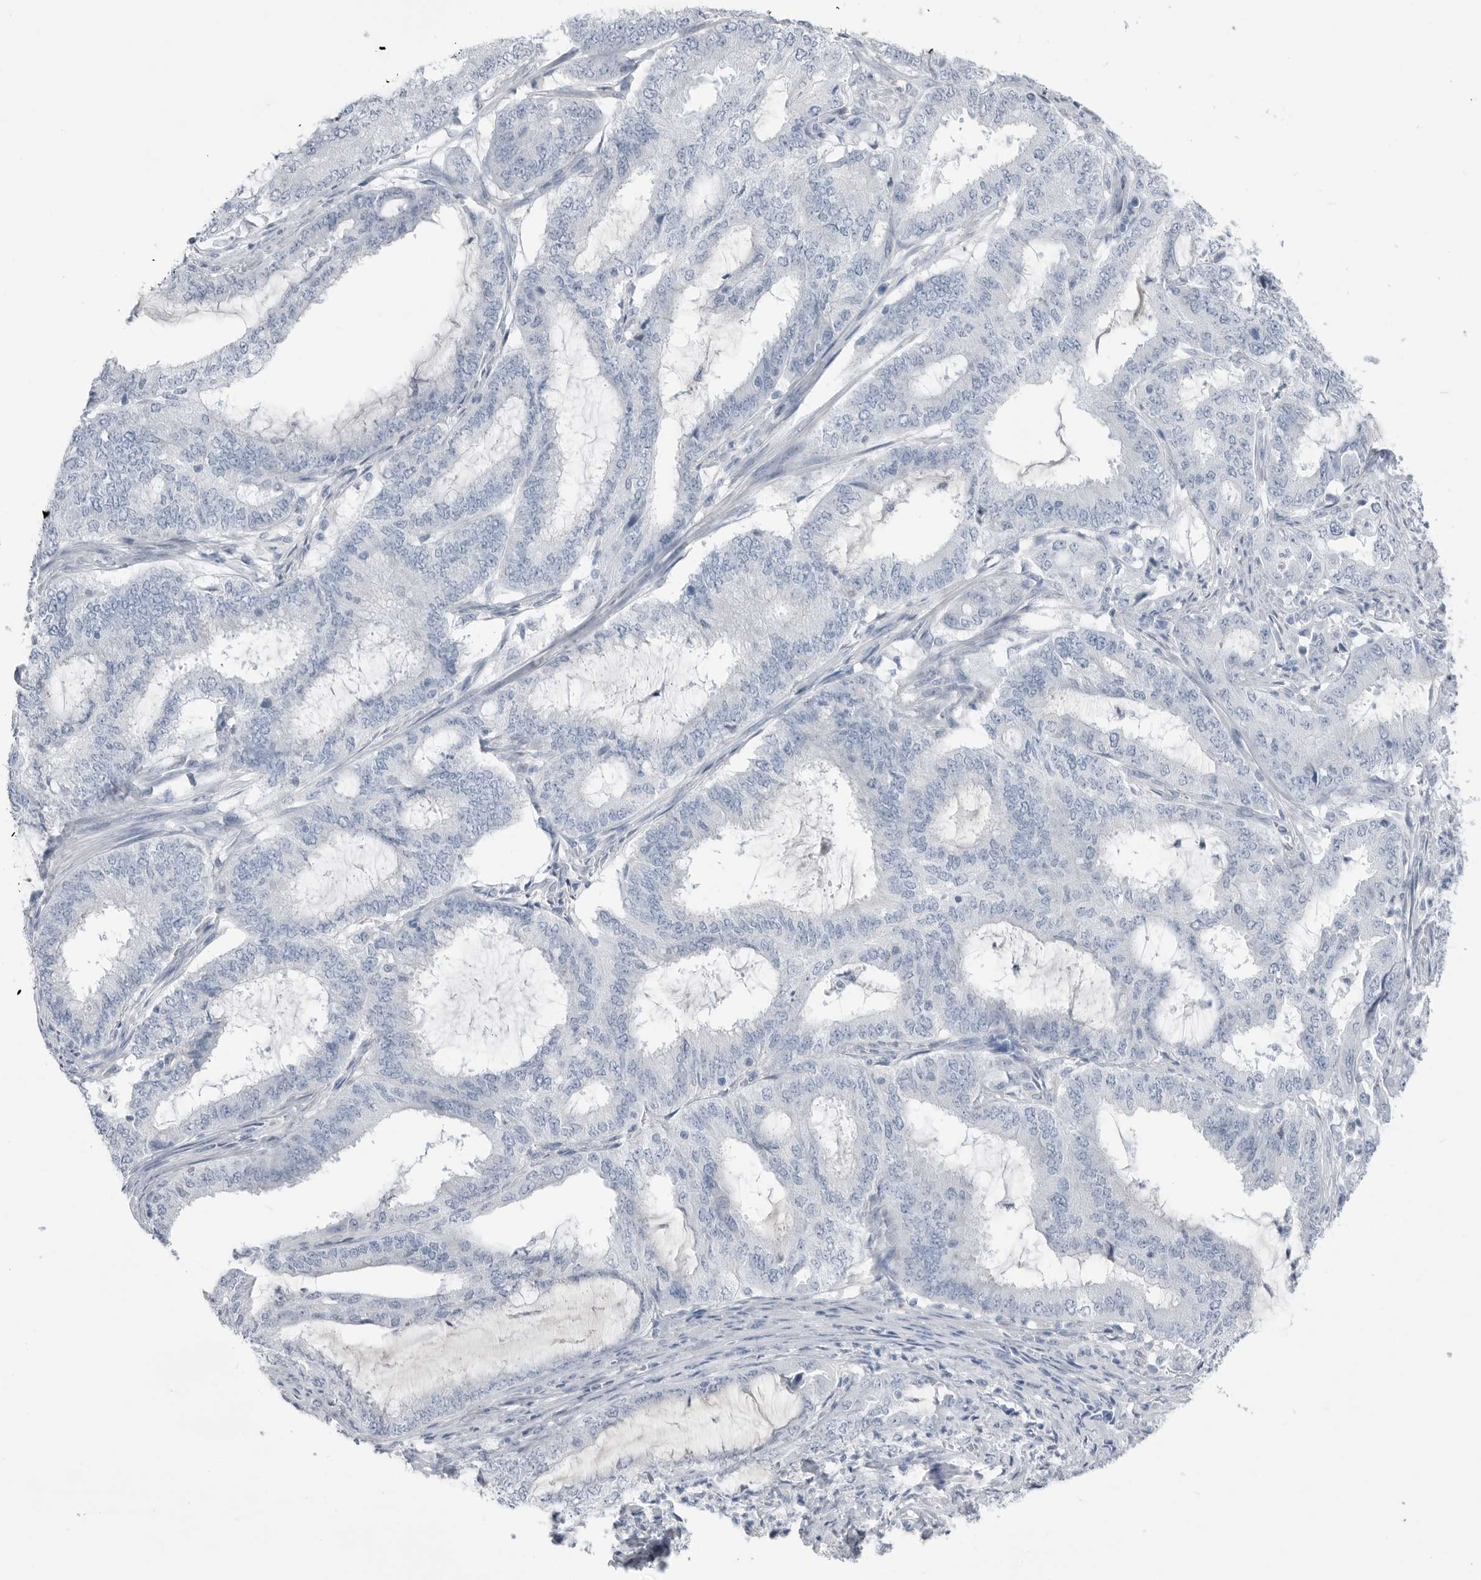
{"staining": {"intensity": "negative", "quantity": "none", "location": "none"}, "tissue": "endometrial cancer", "cell_type": "Tumor cells", "image_type": "cancer", "snomed": [{"axis": "morphology", "description": "Adenocarcinoma, NOS"}, {"axis": "topography", "description": "Endometrium"}], "caption": "Immunohistochemistry (IHC) of adenocarcinoma (endometrial) exhibits no expression in tumor cells.", "gene": "ABHD12", "patient": {"sex": "female", "age": 51}}